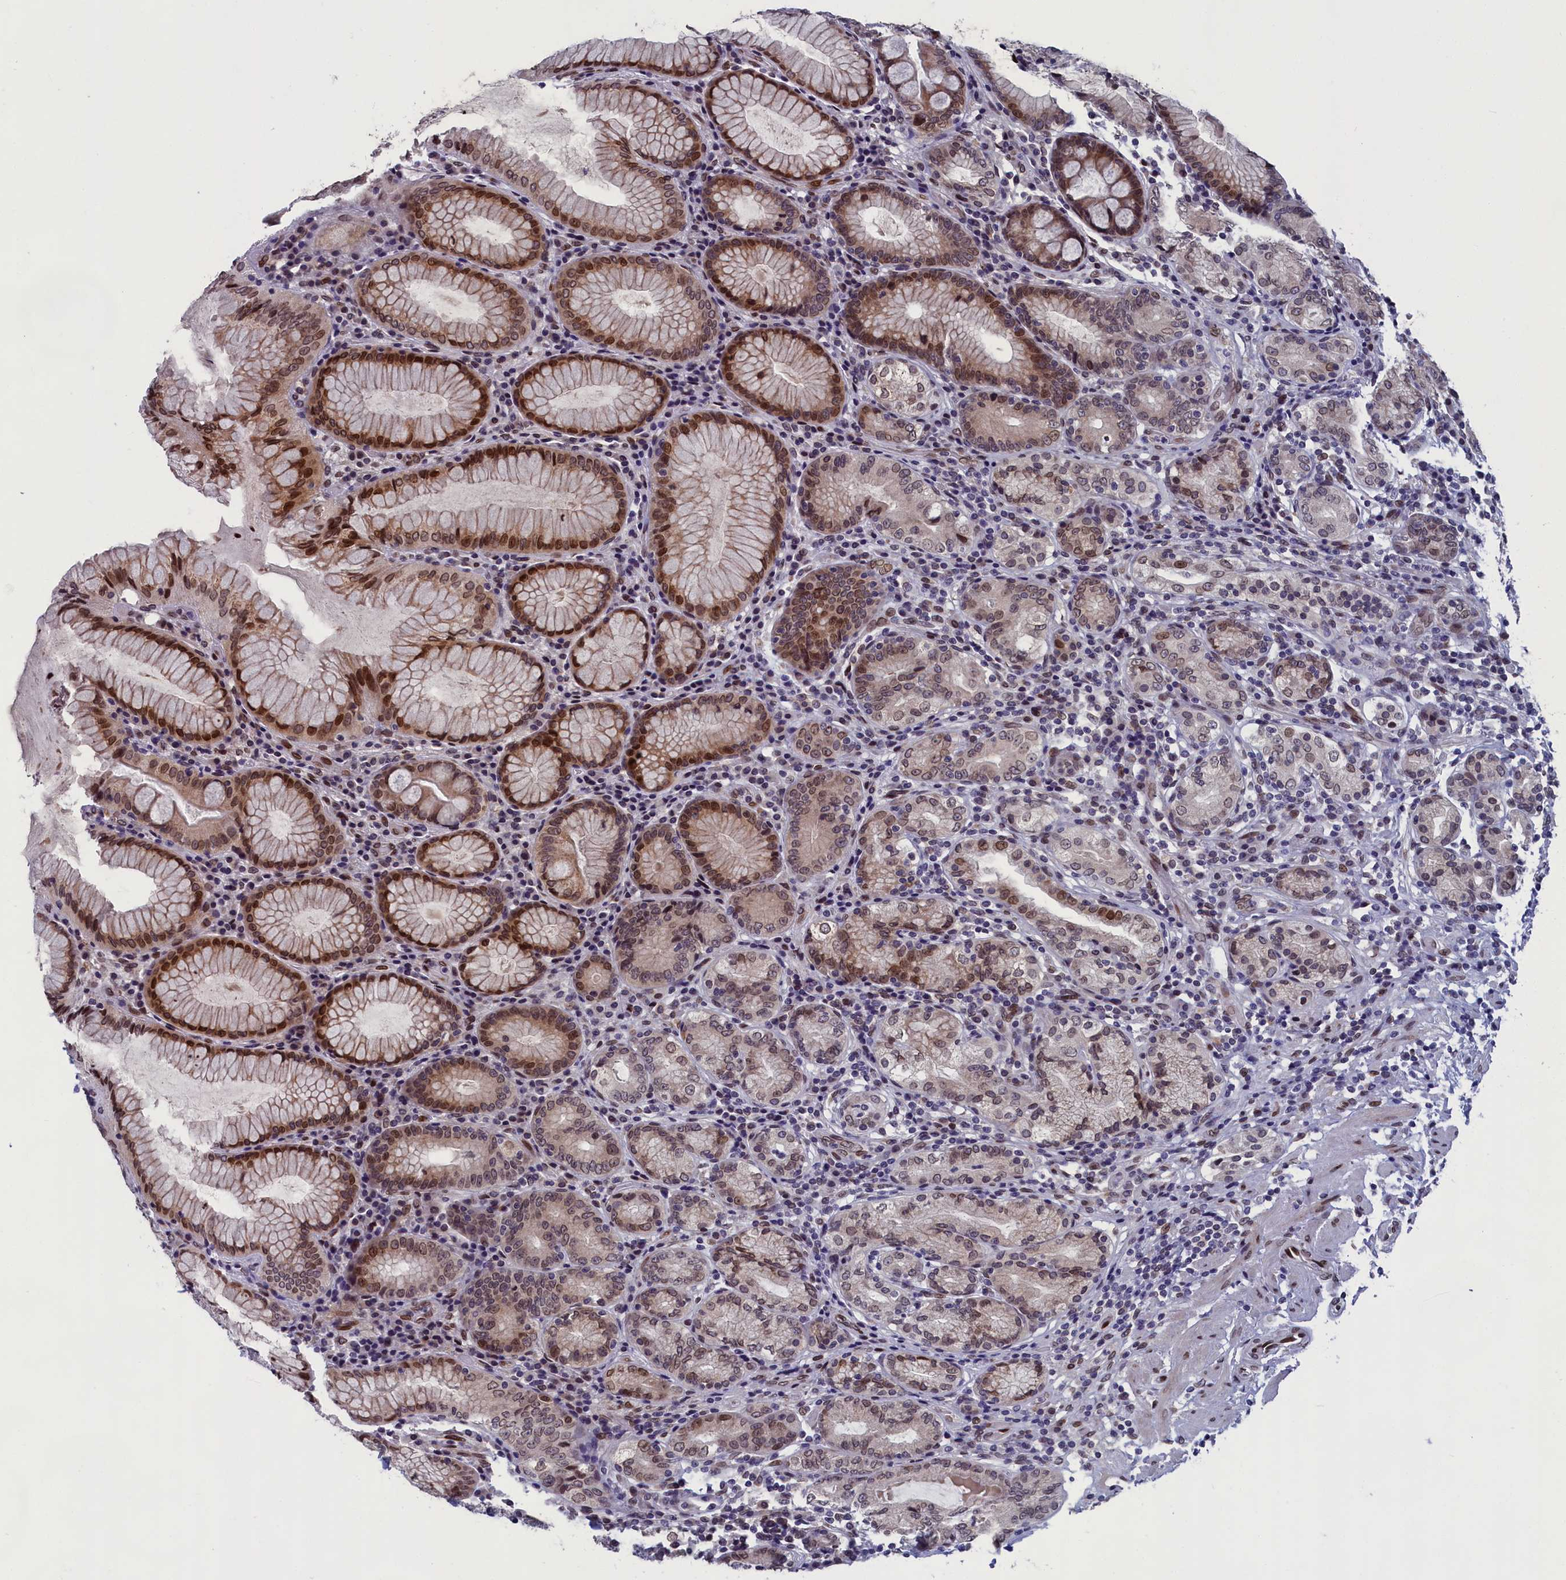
{"staining": {"intensity": "strong", "quantity": "25%-75%", "location": "cytoplasmic/membranous,nuclear"}, "tissue": "stomach", "cell_type": "Glandular cells", "image_type": "normal", "snomed": [{"axis": "morphology", "description": "Normal tissue, NOS"}, {"axis": "topography", "description": "Stomach, lower"}], "caption": "Strong cytoplasmic/membranous,nuclear staining is appreciated in about 25%-75% of glandular cells in unremarkable stomach. (DAB (3,3'-diaminobenzidine) IHC, brown staining for protein, blue staining for nuclei).", "gene": "GPSM1", "patient": {"sex": "female", "age": 76}}